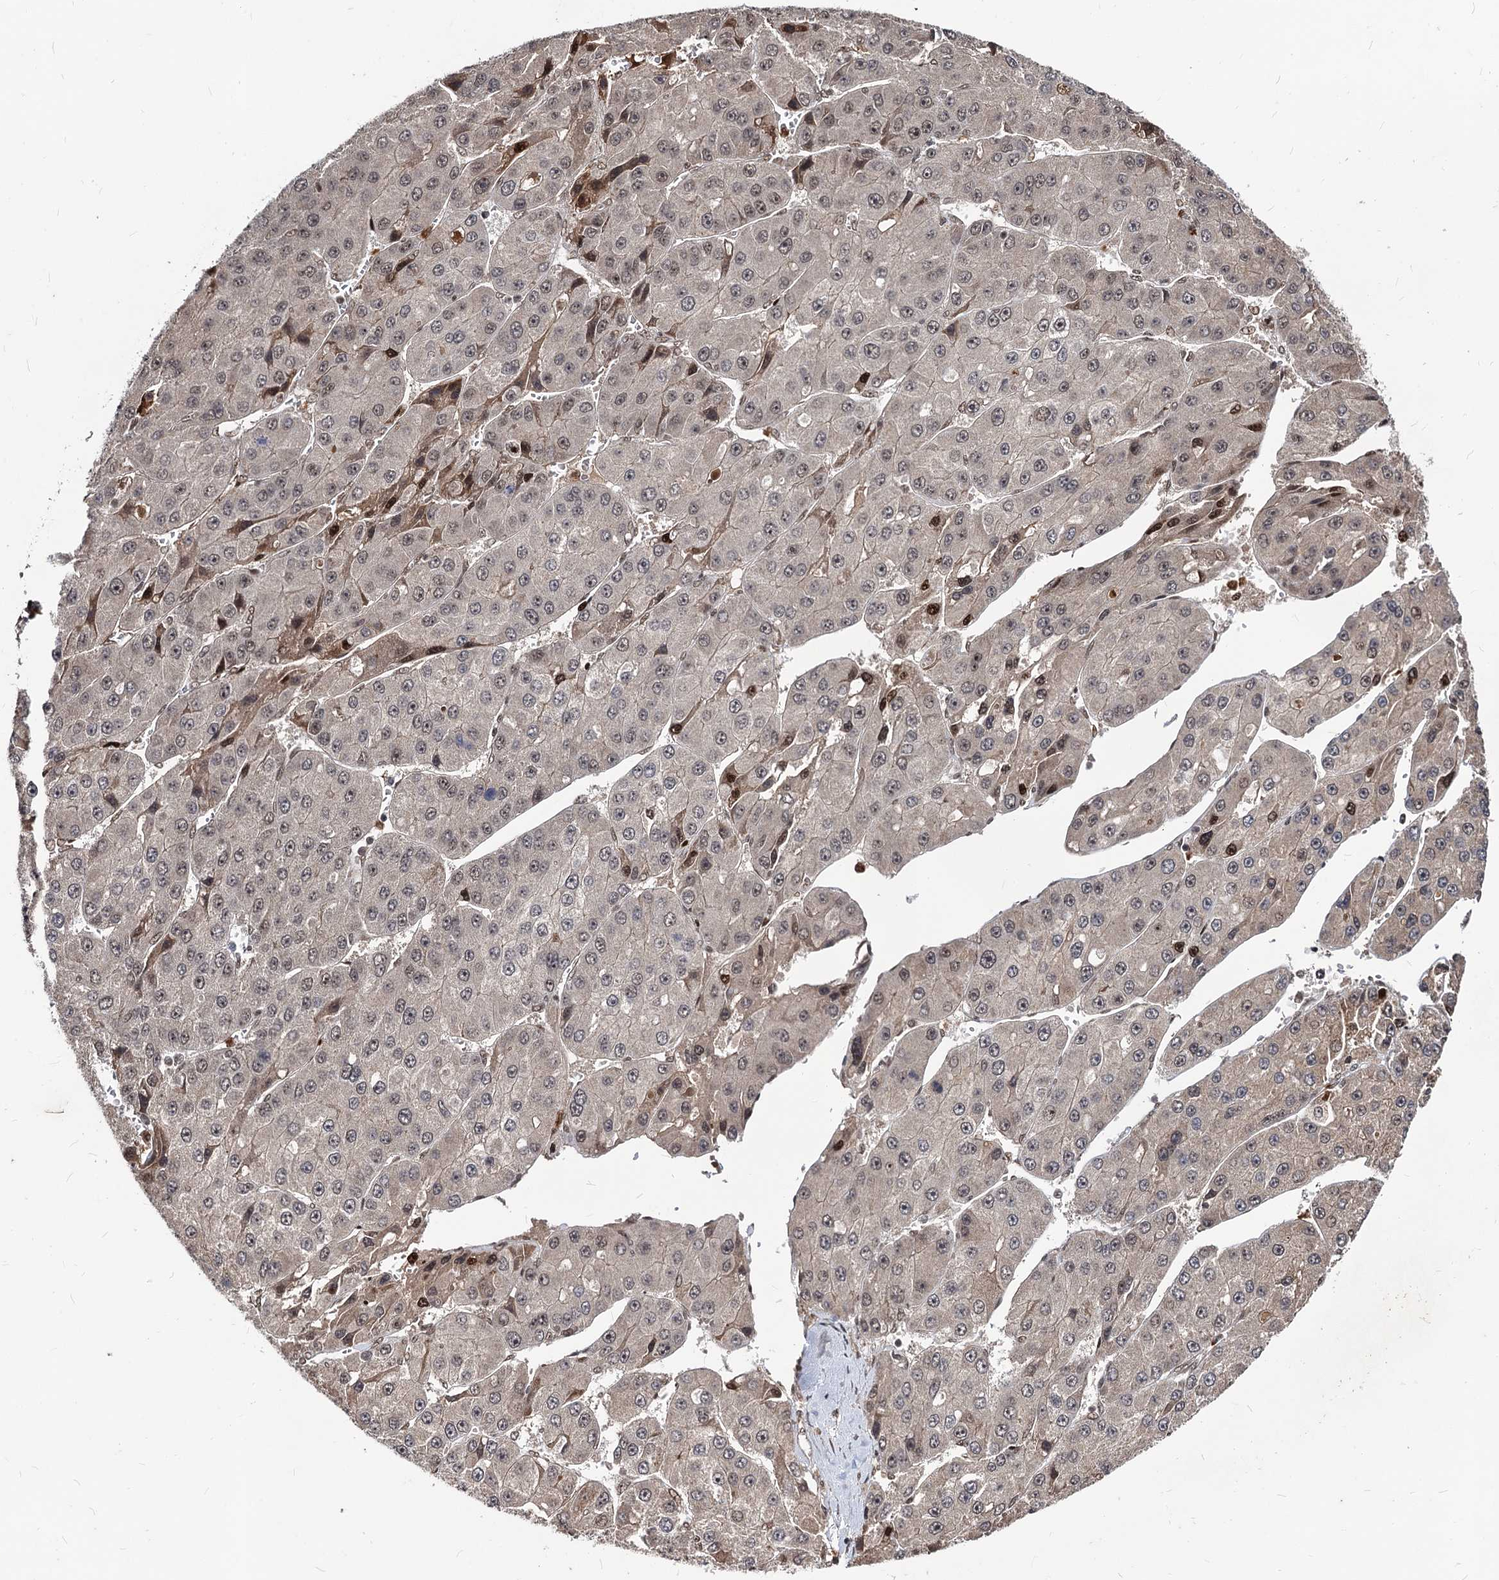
{"staining": {"intensity": "moderate", "quantity": "<25%", "location": "nuclear"}, "tissue": "liver cancer", "cell_type": "Tumor cells", "image_type": "cancer", "snomed": [{"axis": "morphology", "description": "Carcinoma, Hepatocellular, NOS"}, {"axis": "topography", "description": "Liver"}], "caption": "Liver cancer stained with DAB (3,3'-diaminobenzidine) IHC exhibits low levels of moderate nuclear expression in about <25% of tumor cells.", "gene": "SFSWAP", "patient": {"sex": "female", "age": 73}}